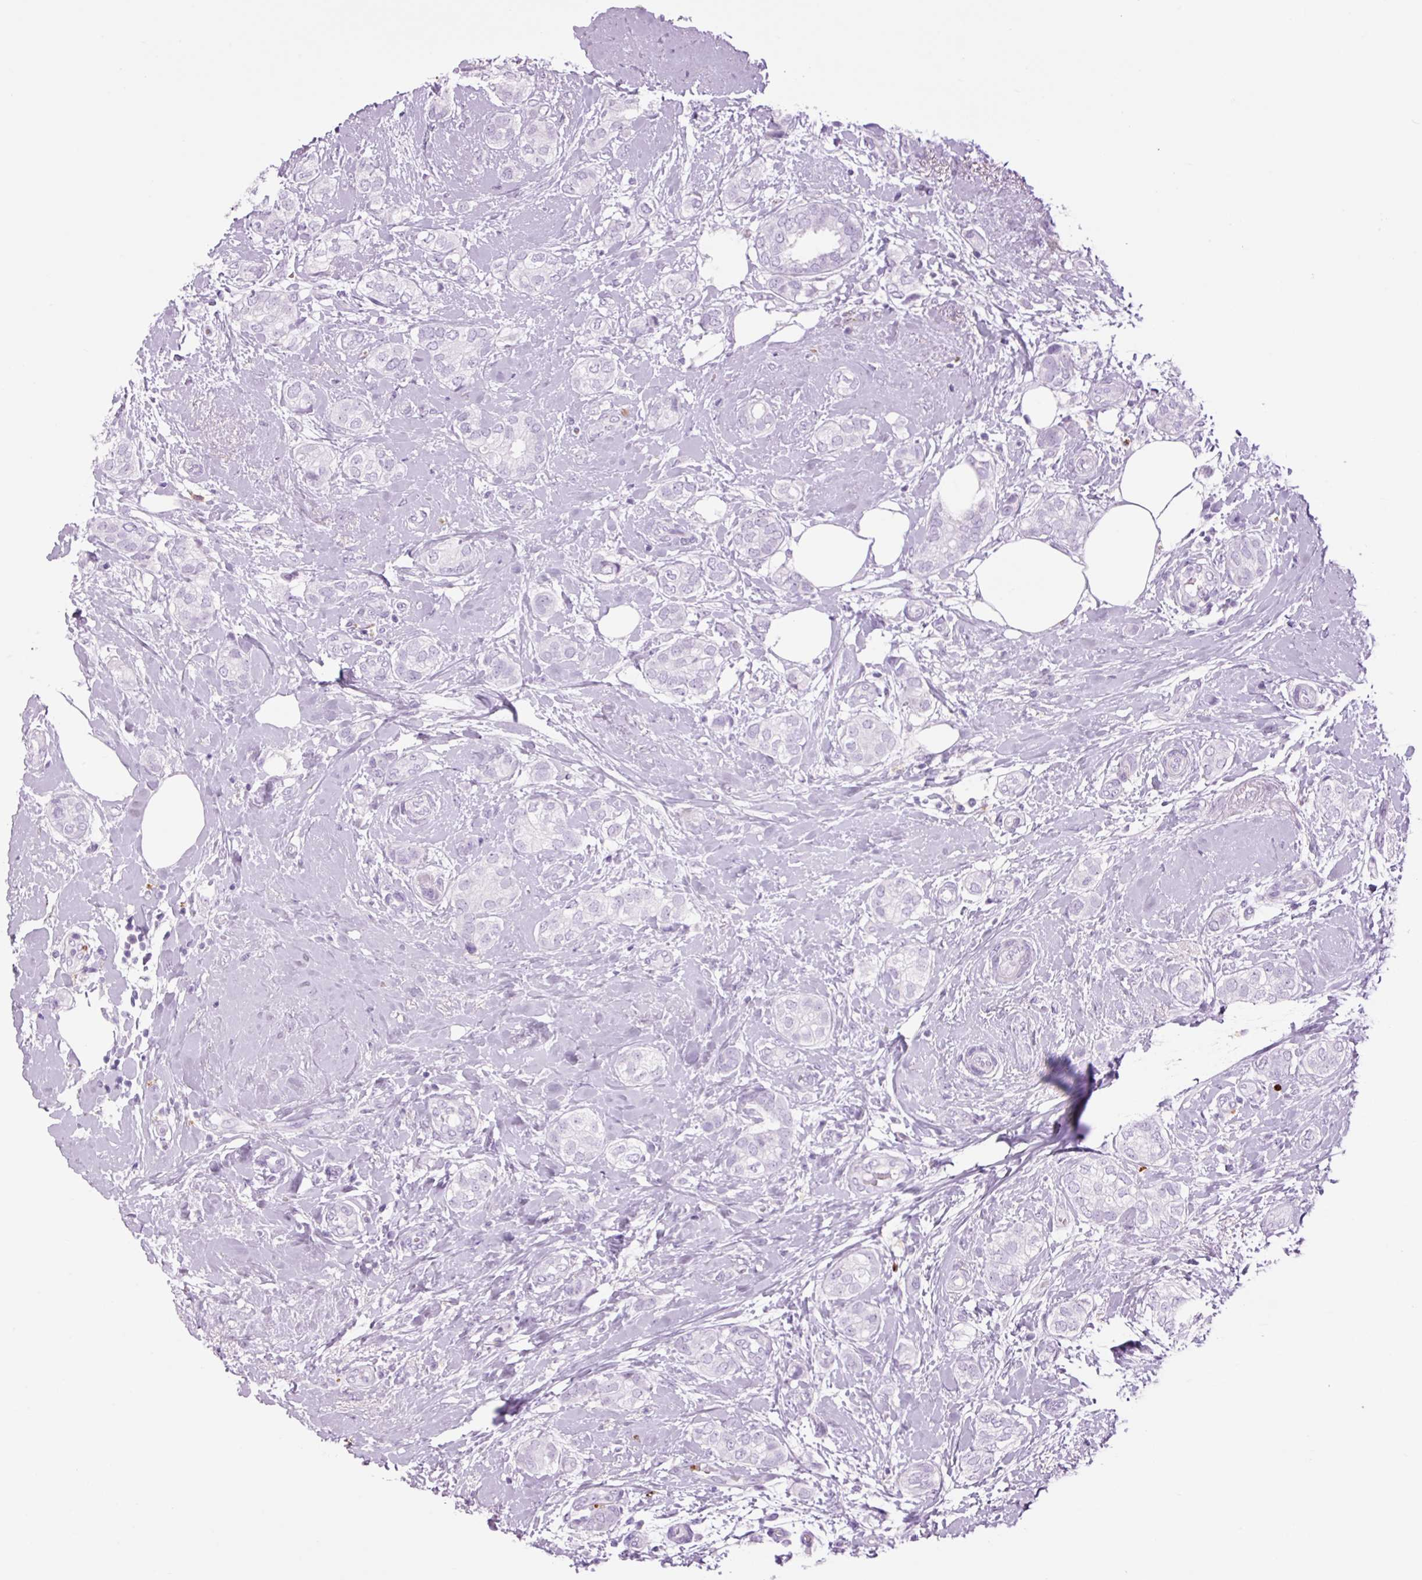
{"staining": {"intensity": "negative", "quantity": "none", "location": "none"}, "tissue": "breast cancer", "cell_type": "Tumor cells", "image_type": "cancer", "snomed": [{"axis": "morphology", "description": "Duct carcinoma"}, {"axis": "topography", "description": "Breast"}], "caption": "This histopathology image is of breast invasive ductal carcinoma stained with IHC to label a protein in brown with the nuclei are counter-stained blue. There is no staining in tumor cells. (DAB (3,3'-diaminobenzidine) immunohistochemistry with hematoxylin counter stain).", "gene": "LYZ", "patient": {"sex": "female", "age": 73}}